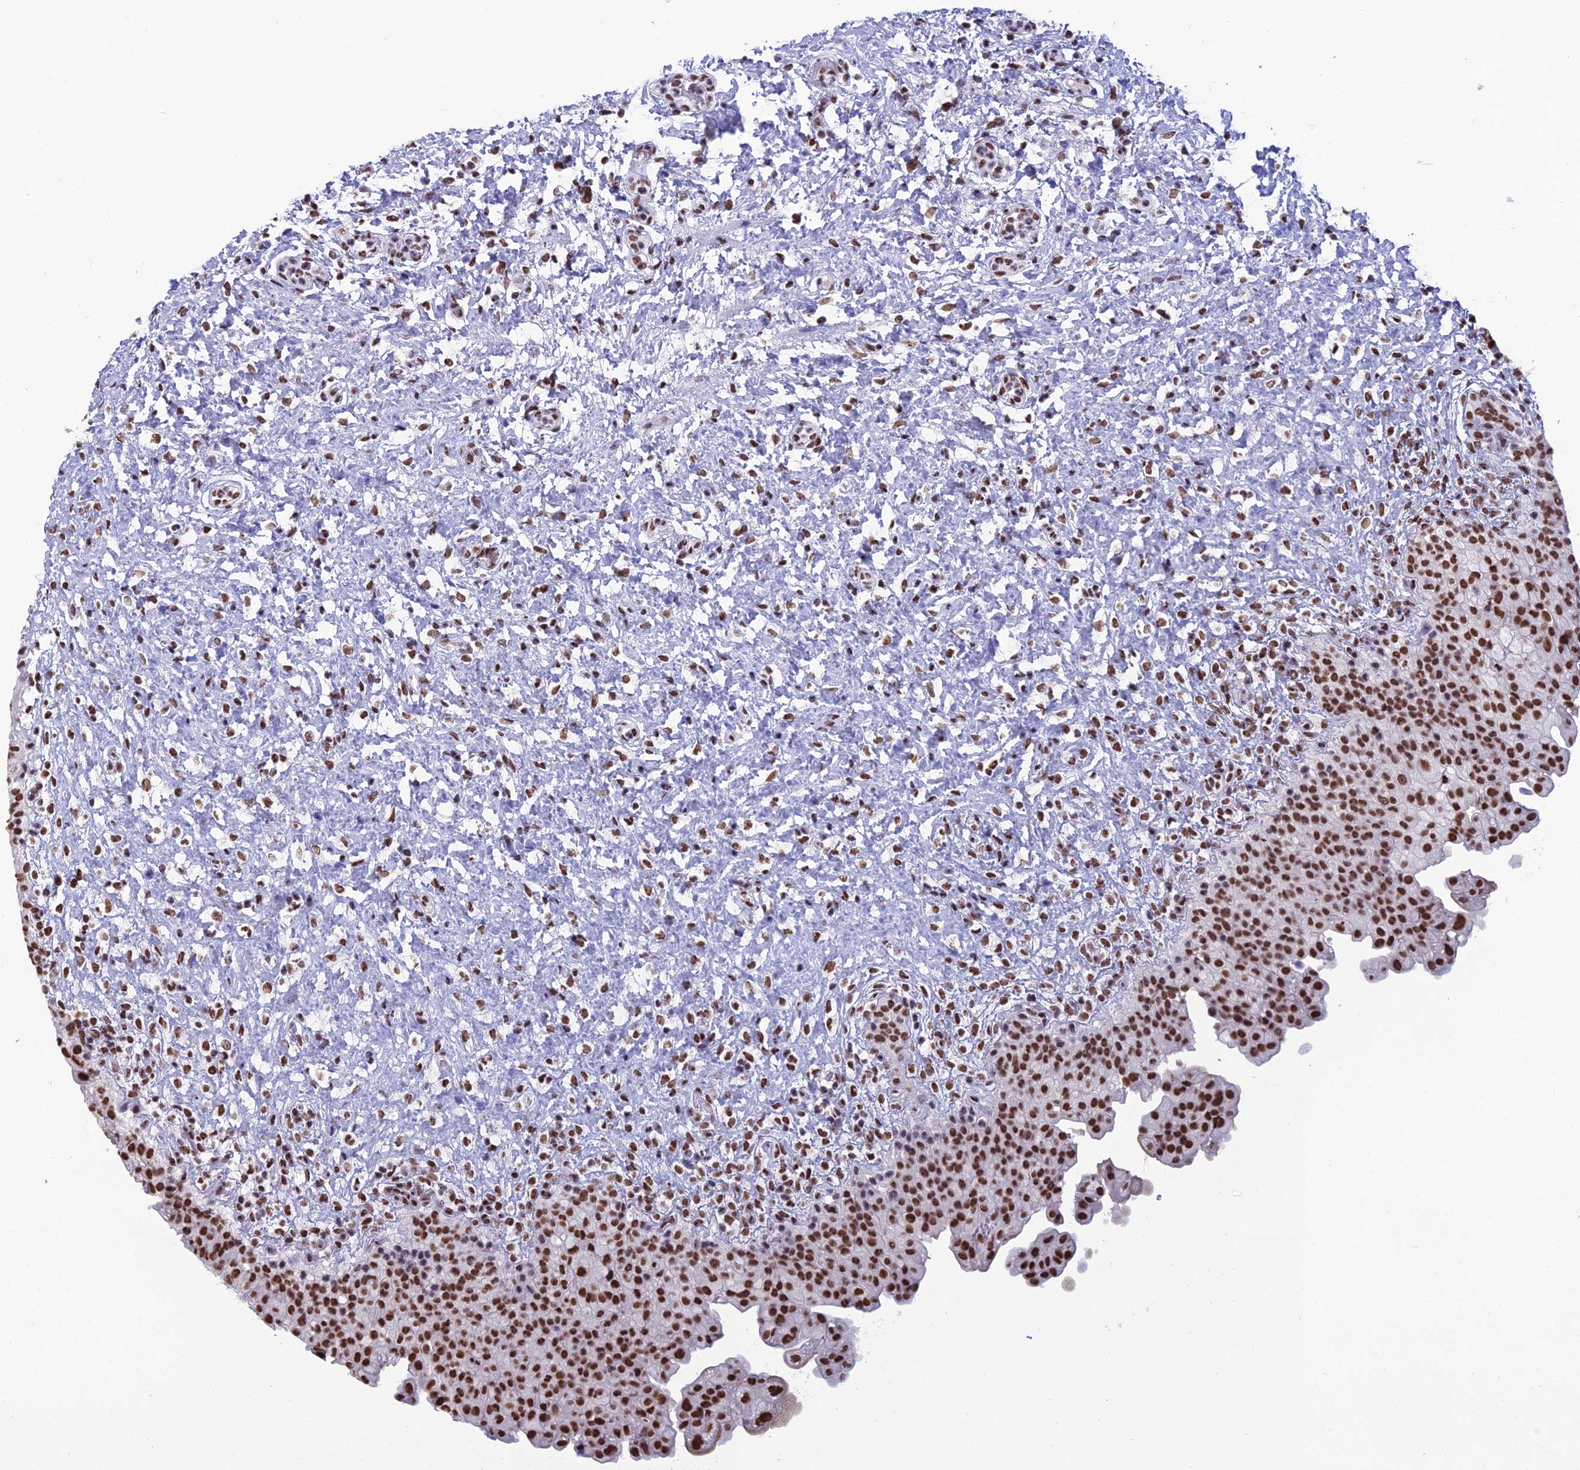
{"staining": {"intensity": "strong", "quantity": ">75%", "location": "nuclear"}, "tissue": "urinary bladder", "cell_type": "Urothelial cells", "image_type": "normal", "snomed": [{"axis": "morphology", "description": "Normal tissue, NOS"}, {"axis": "topography", "description": "Urinary bladder"}], "caption": "A brown stain shows strong nuclear positivity of a protein in urothelial cells of normal urinary bladder.", "gene": "PRAMEF12", "patient": {"sex": "female", "age": 27}}